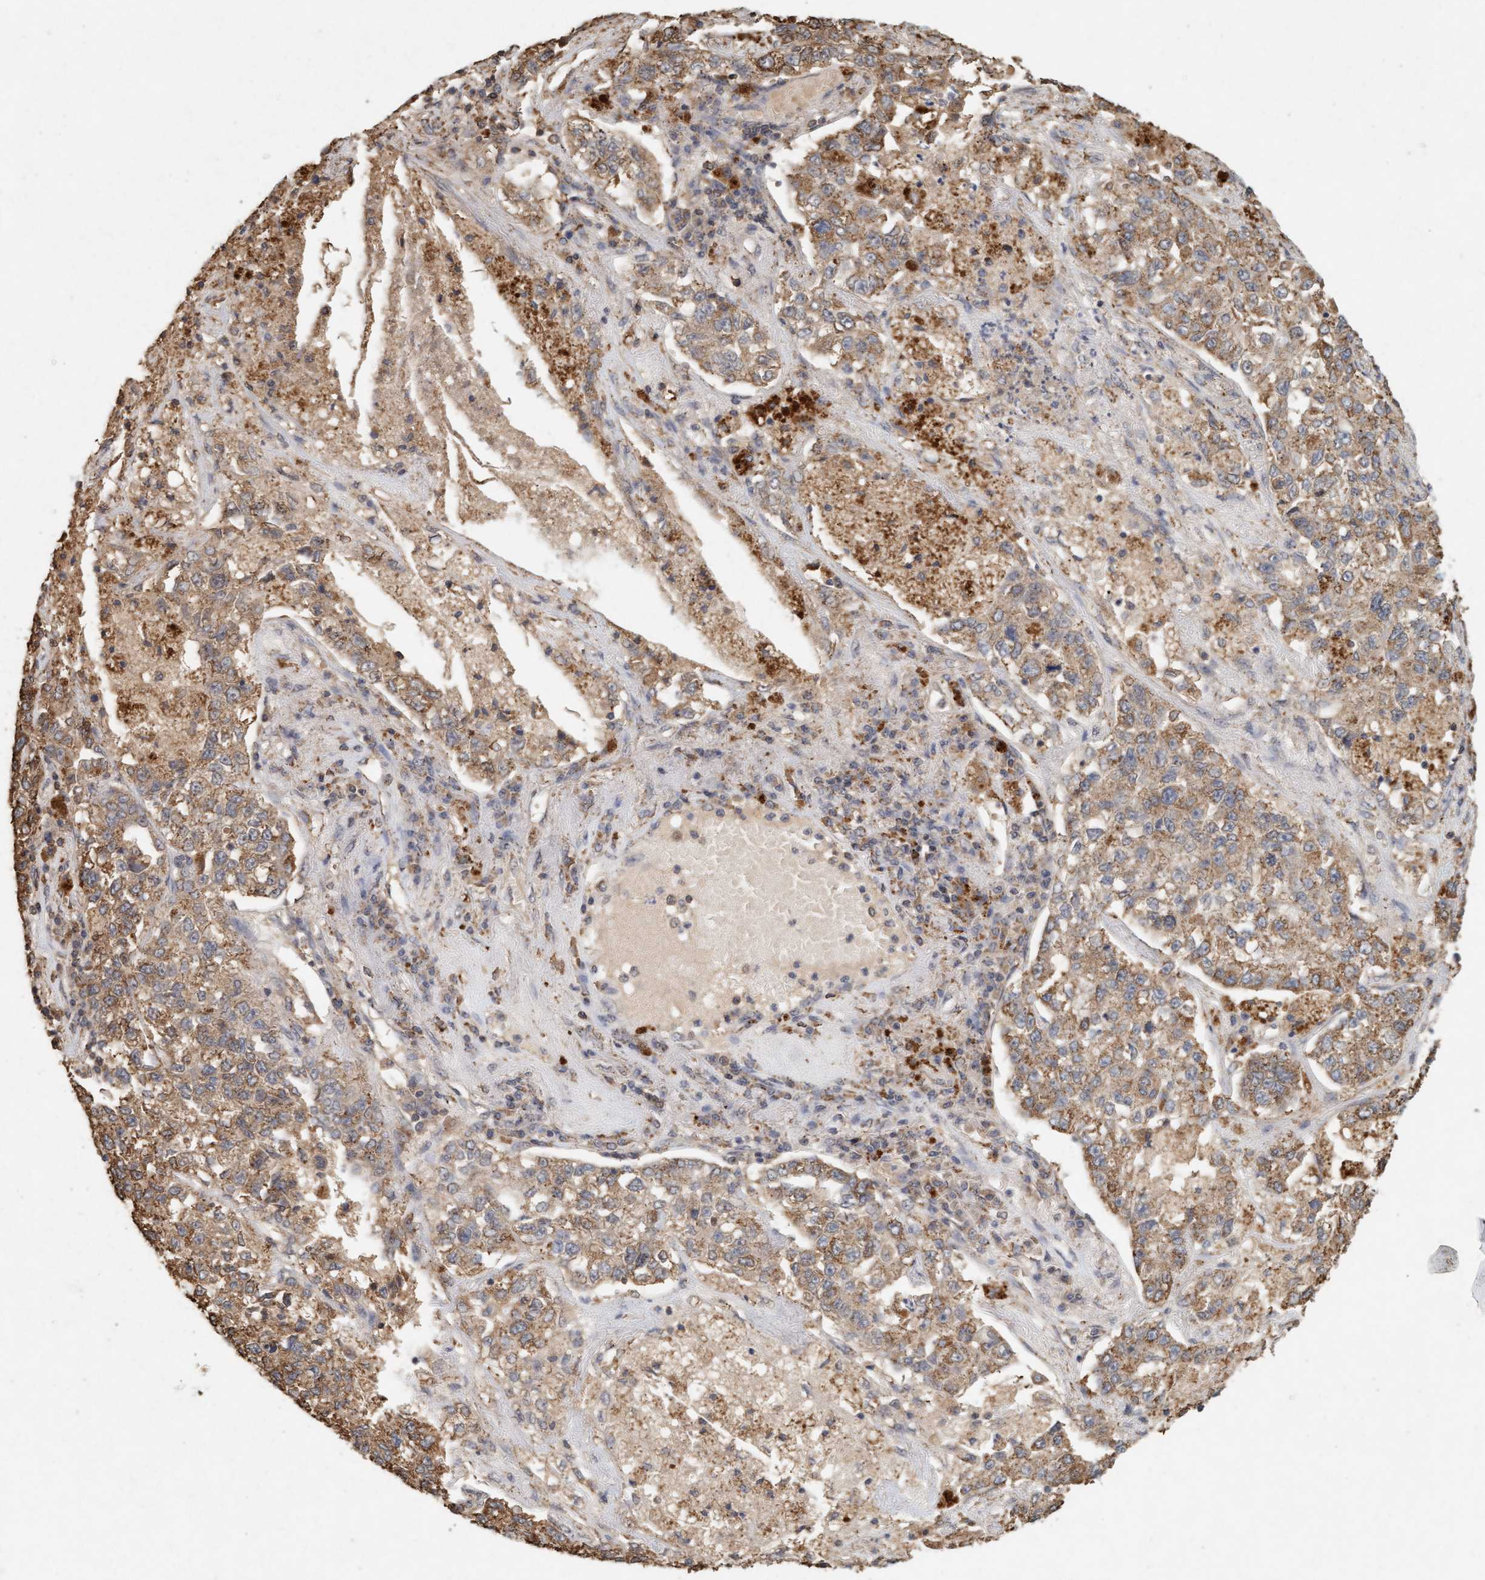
{"staining": {"intensity": "weak", "quantity": ">75%", "location": "cytoplasmic/membranous"}, "tissue": "lung cancer", "cell_type": "Tumor cells", "image_type": "cancer", "snomed": [{"axis": "morphology", "description": "Adenocarcinoma, NOS"}, {"axis": "topography", "description": "Lung"}], "caption": "Lung cancer (adenocarcinoma) stained with a brown dye displays weak cytoplasmic/membranous positive expression in about >75% of tumor cells.", "gene": "VSIG8", "patient": {"sex": "male", "age": 49}}